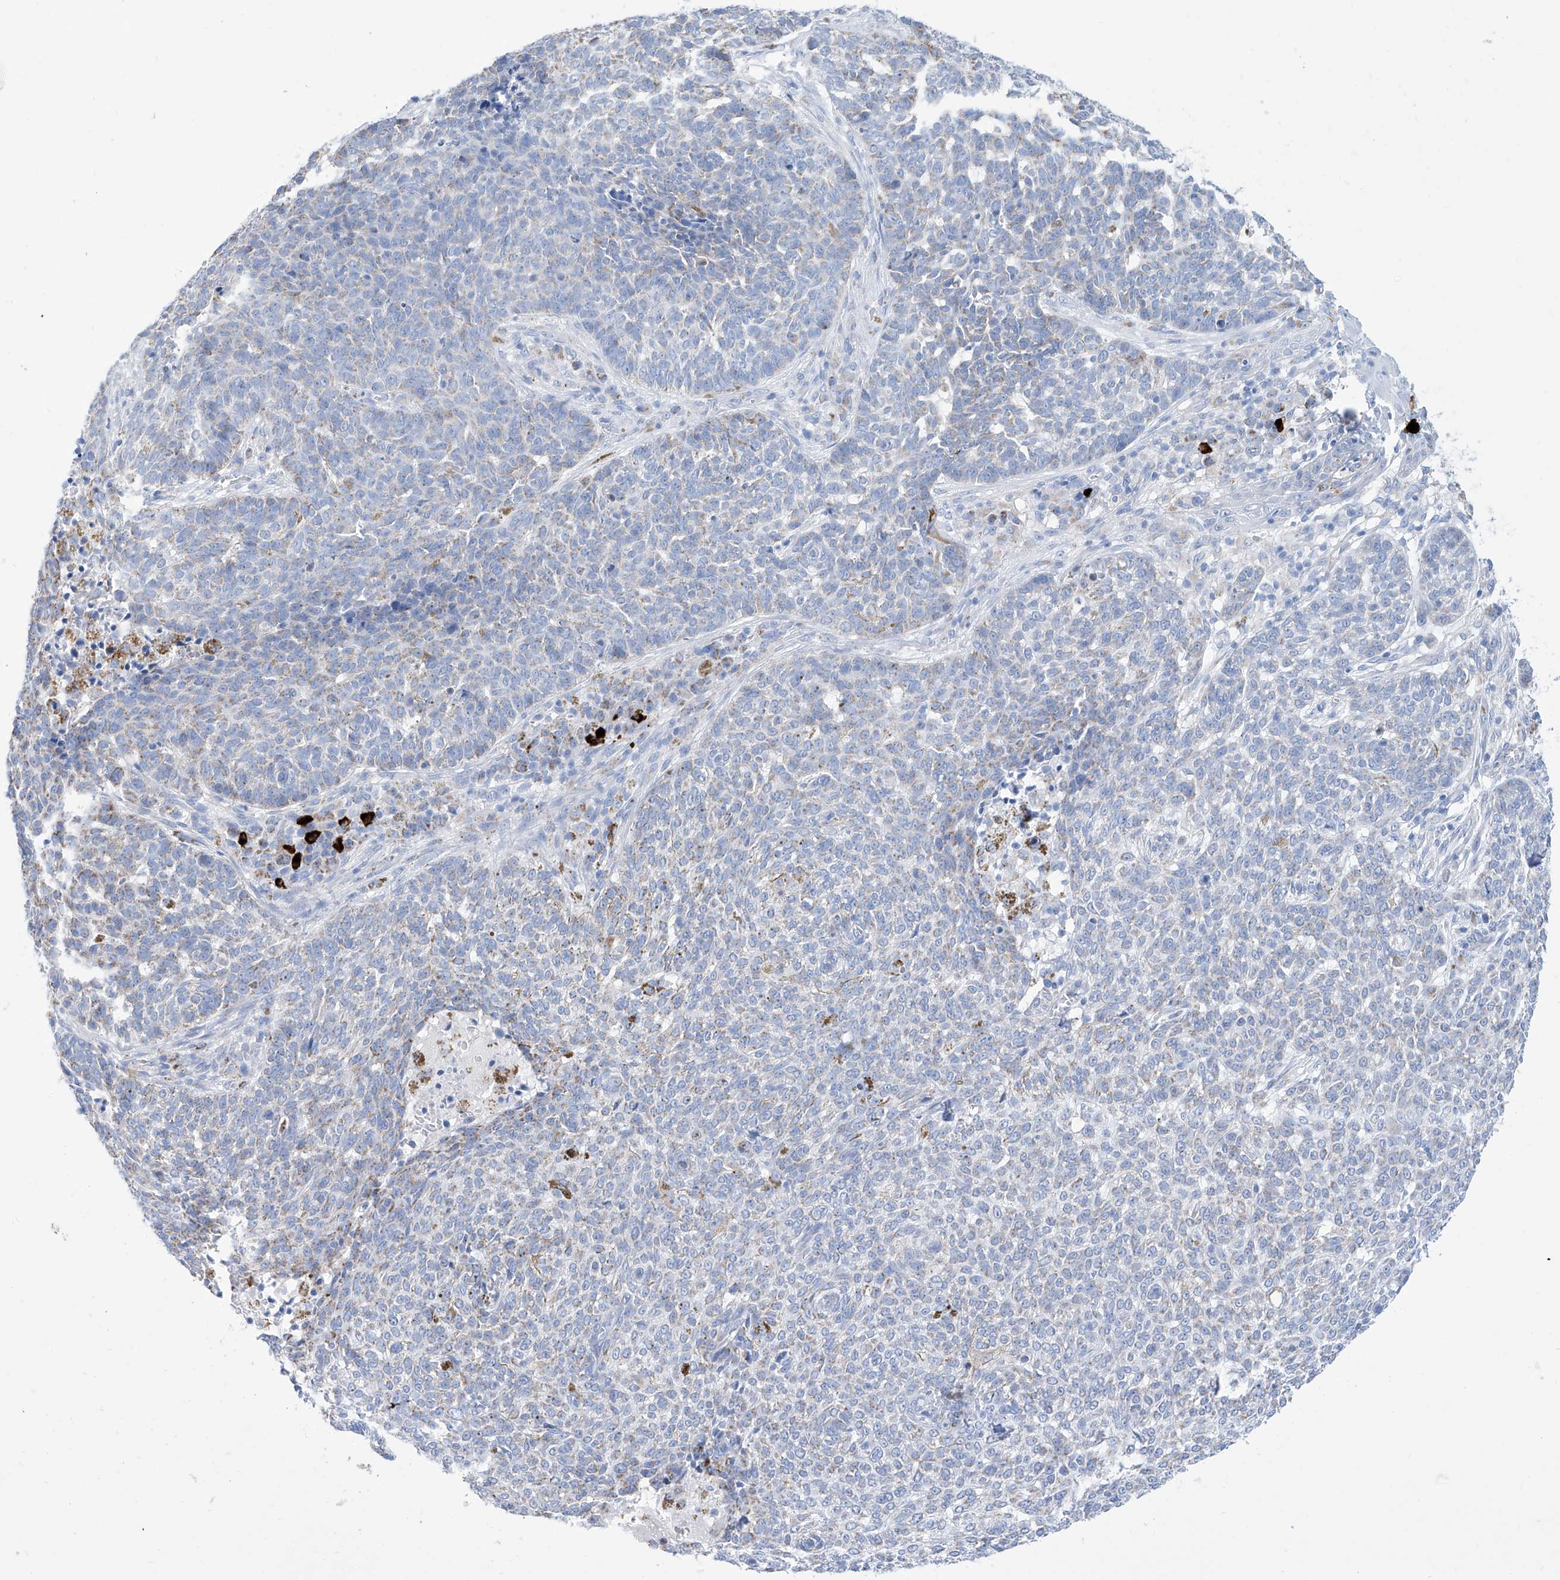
{"staining": {"intensity": "weak", "quantity": "<25%", "location": "cytoplasmic/membranous"}, "tissue": "skin cancer", "cell_type": "Tumor cells", "image_type": "cancer", "snomed": [{"axis": "morphology", "description": "Basal cell carcinoma"}, {"axis": "topography", "description": "Skin"}], "caption": "A photomicrograph of basal cell carcinoma (skin) stained for a protein exhibits no brown staining in tumor cells. The staining is performed using DAB brown chromogen with nuclei counter-stained in using hematoxylin.", "gene": "ALDH6A1", "patient": {"sex": "male", "age": 85}}